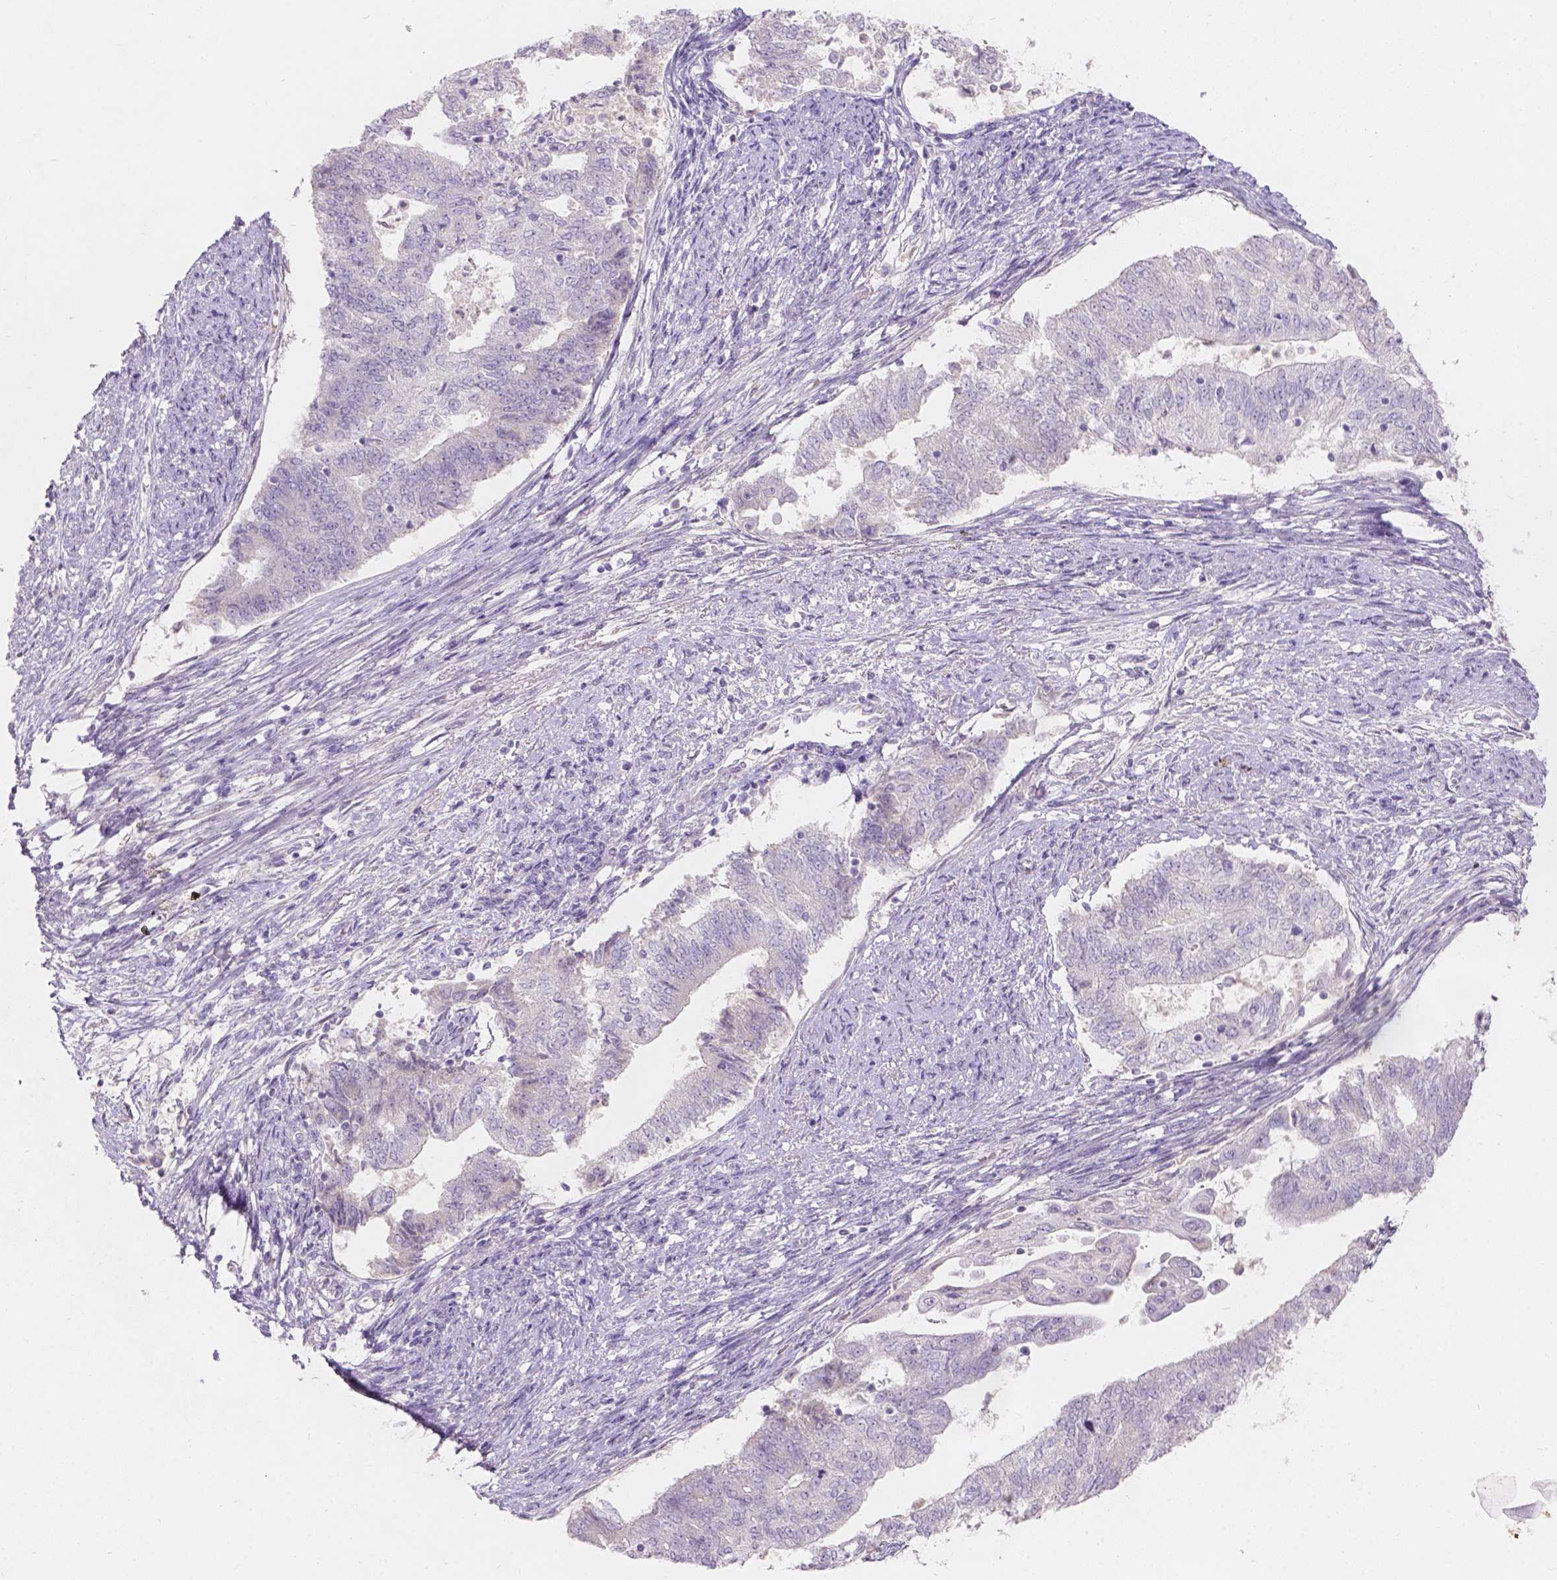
{"staining": {"intensity": "negative", "quantity": "none", "location": "none"}, "tissue": "endometrial cancer", "cell_type": "Tumor cells", "image_type": "cancer", "snomed": [{"axis": "morphology", "description": "Adenocarcinoma, NOS"}, {"axis": "topography", "description": "Endometrium"}], "caption": "Tumor cells show no significant protein expression in endometrial cancer.", "gene": "DCAF4L1", "patient": {"sex": "female", "age": 65}}